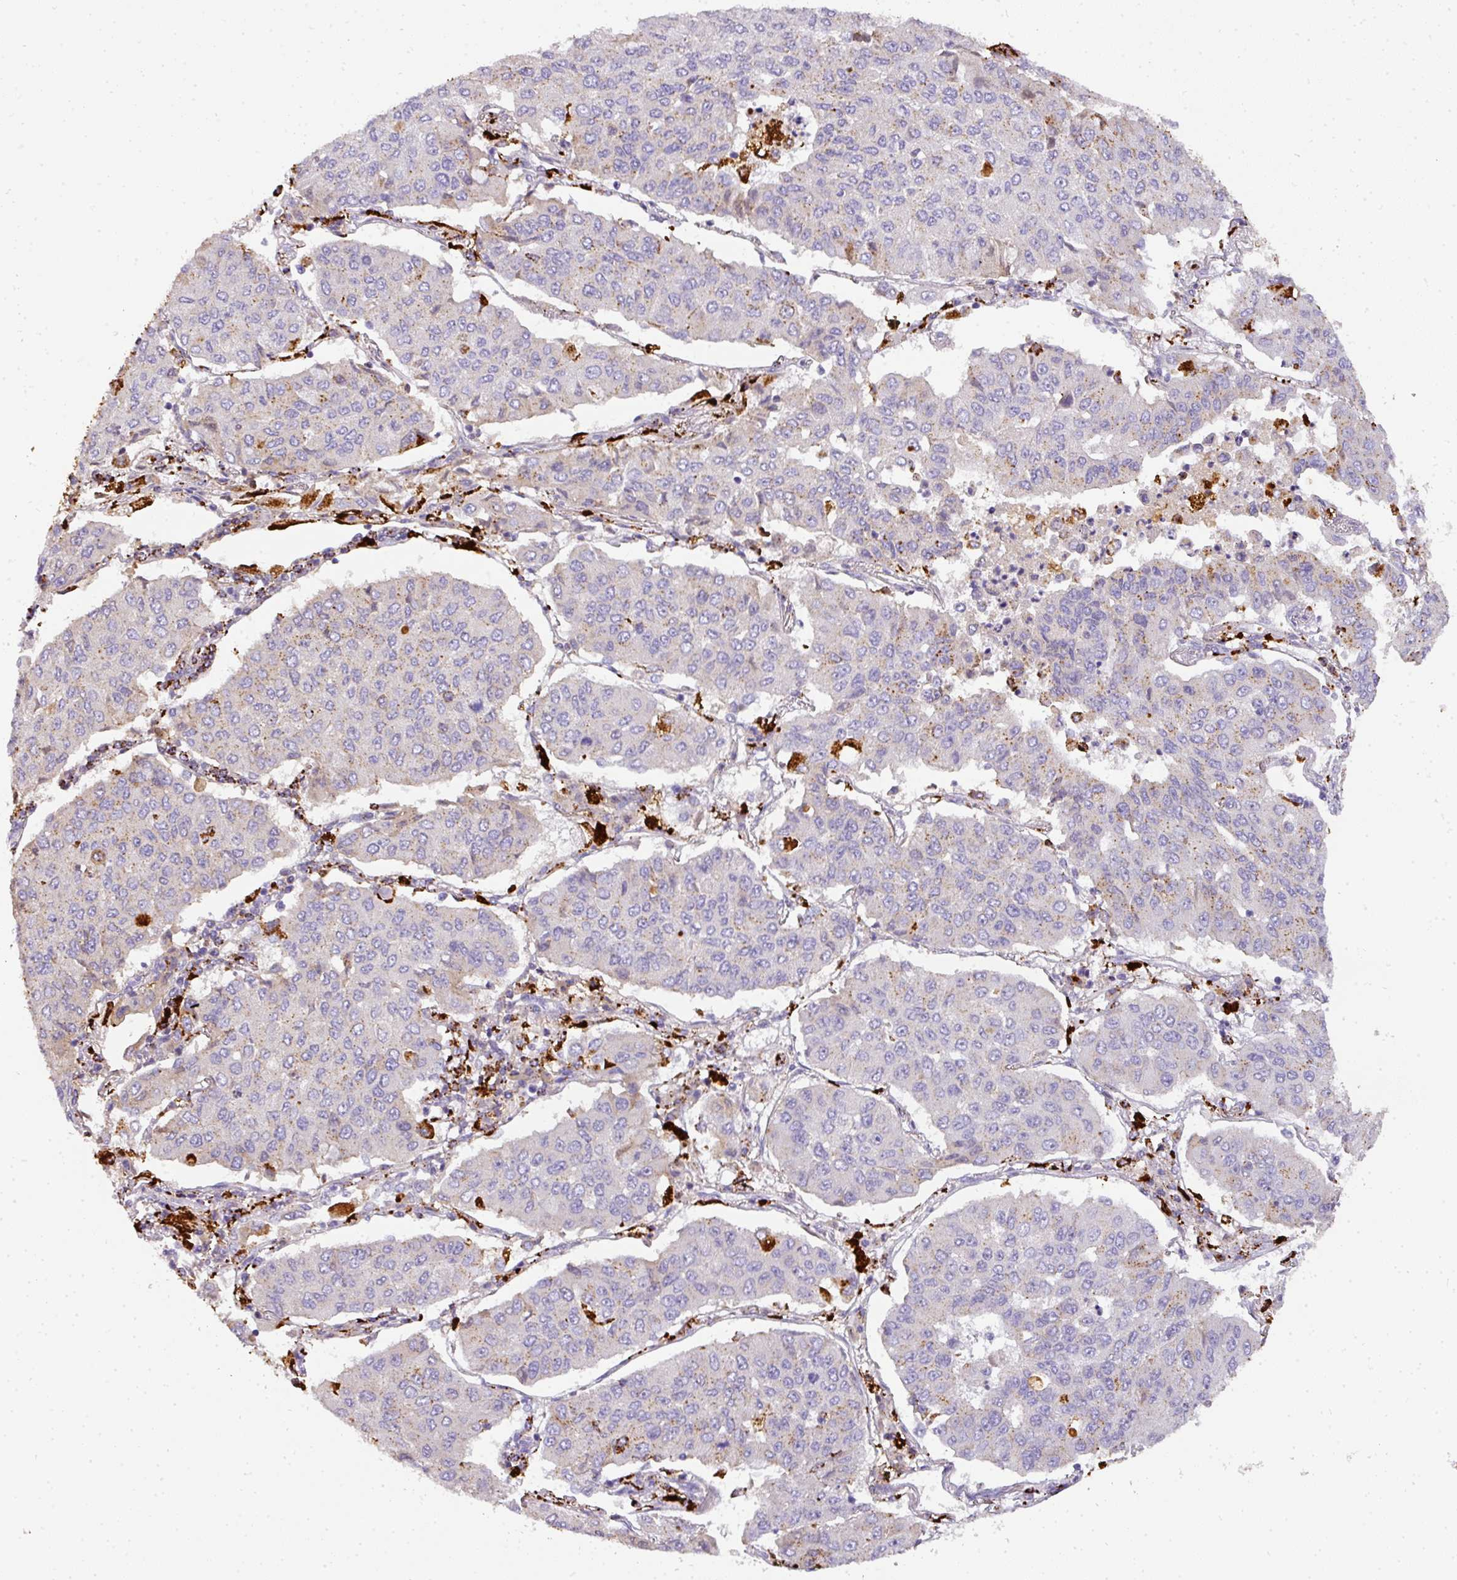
{"staining": {"intensity": "weak", "quantity": "<25%", "location": "cytoplasmic/membranous"}, "tissue": "lung cancer", "cell_type": "Tumor cells", "image_type": "cancer", "snomed": [{"axis": "morphology", "description": "Squamous cell carcinoma, NOS"}, {"axis": "topography", "description": "Lung"}], "caption": "Human lung cancer (squamous cell carcinoma) stained for a protein using immunohistochemistry (IHC) exhibits no positivity in tumor cells.", "gene": "MMACHC", "patient": {"sex": "male", "age": 74}}